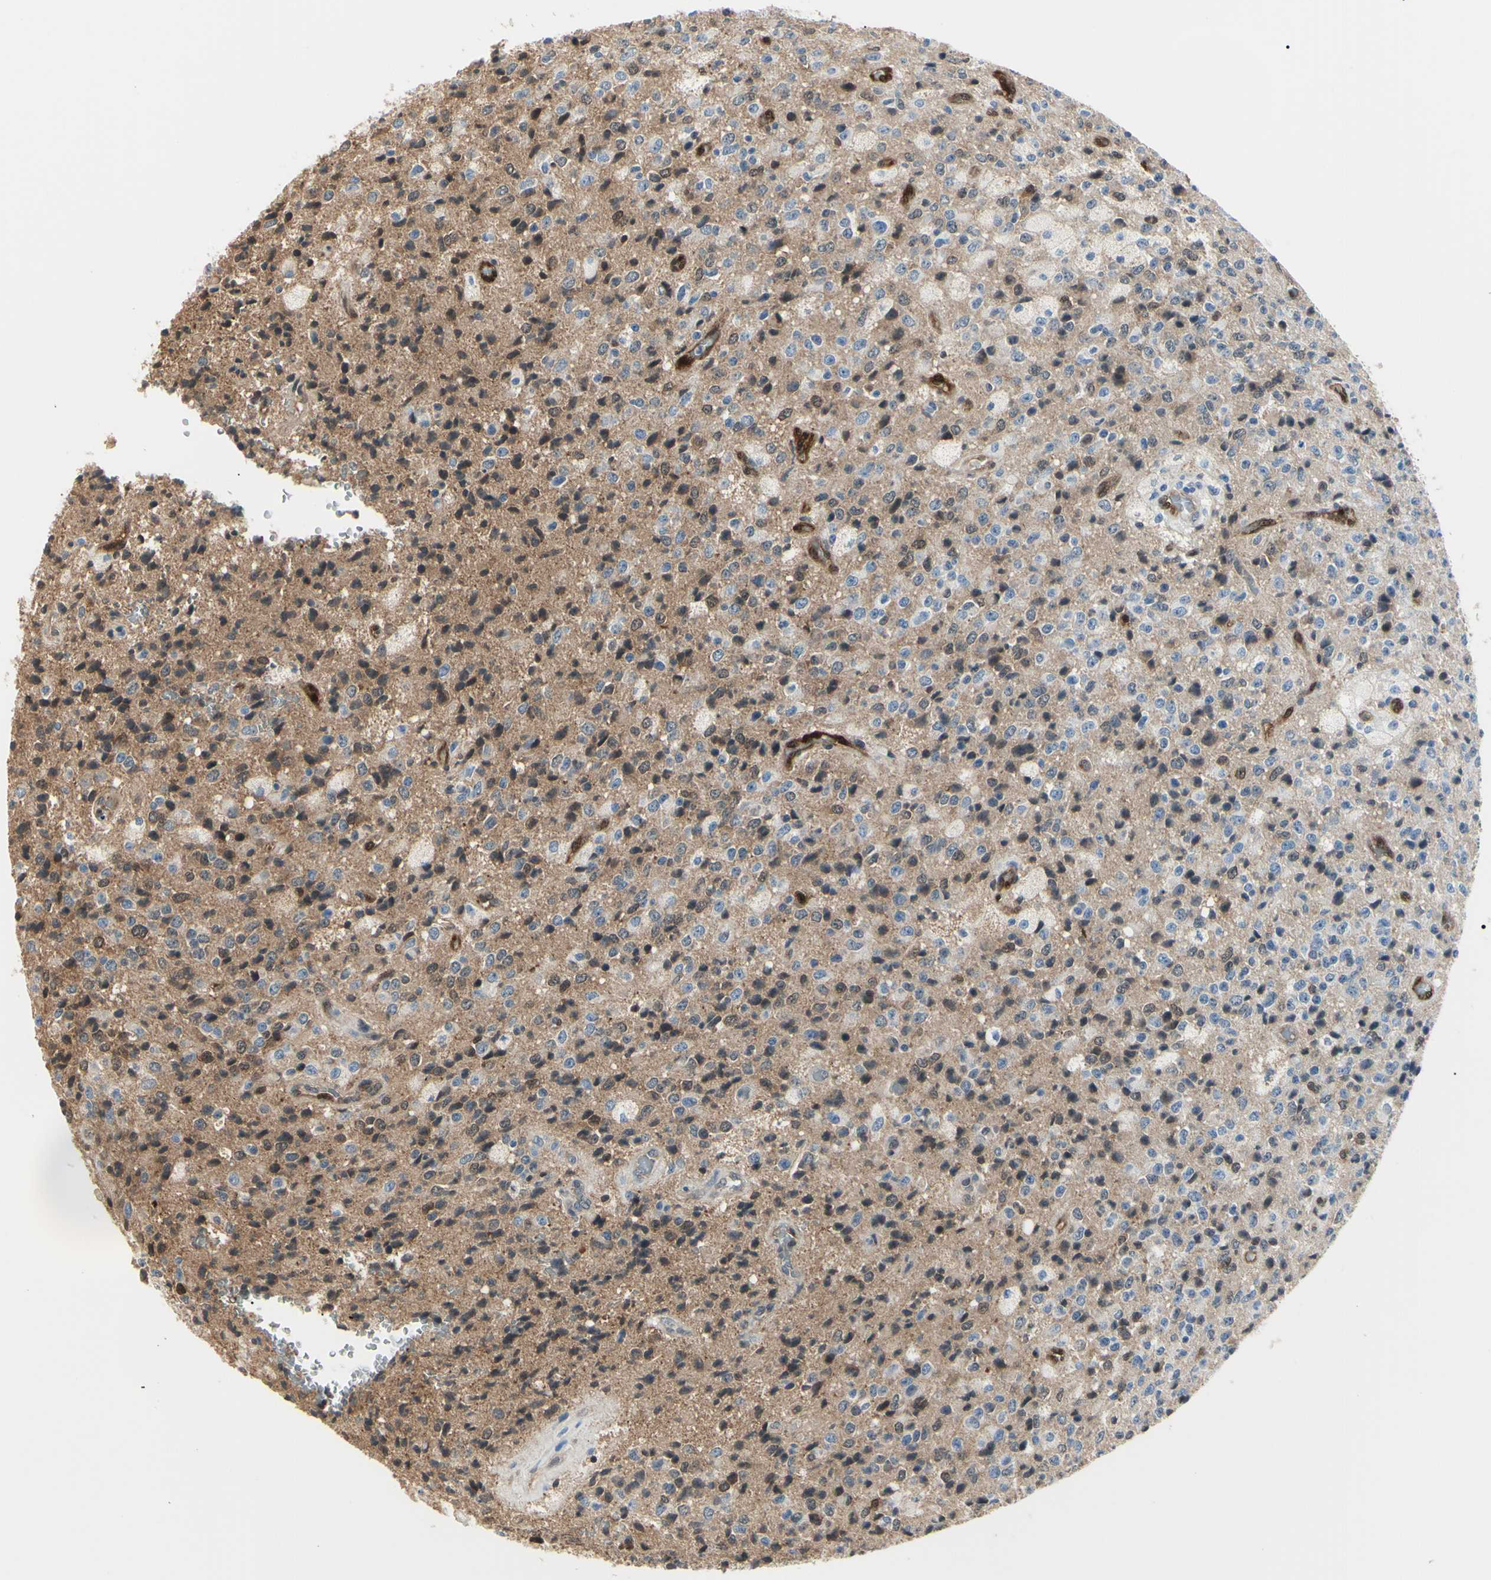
{"staining": {"intensity": "moderate", "quantity": "25%-75%", "location": "cytoplasmic/membranous,nuclear"}, "tissue": "glioma", "cell_type": "Tumor cells", "image_type": "cancer", "snomed": [{"axis": "morphology", "description": "Glioma, malignant, High grade"}, {"axis": "topography", "description": "pancreas cauda"}], "caption": "Immunohistochemical staining of human glioma exhibits moderate cytoplasmic/membranous and nuclear protein staining in approximately 25%-75% of tumor cells.", "gene": "AKR1C3", "patient": {"sex": "male", "age": 60}}